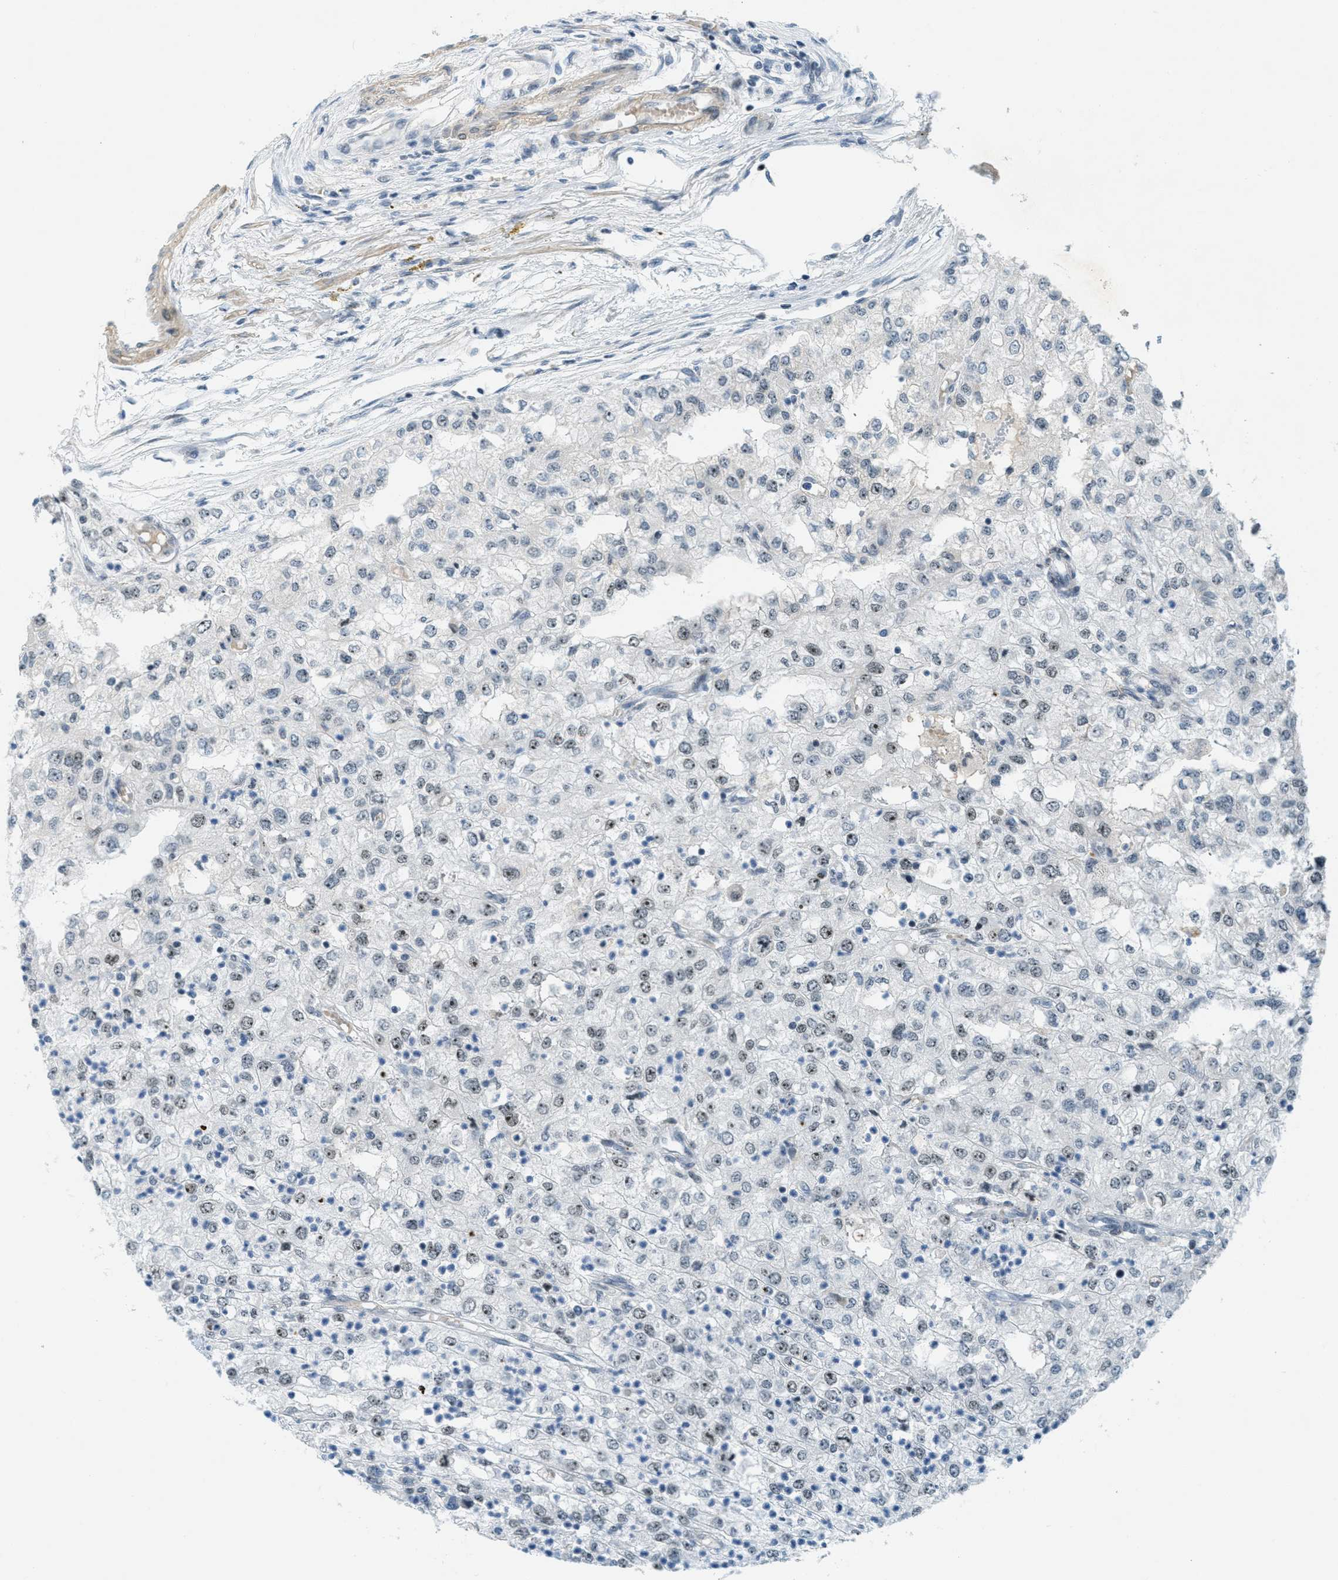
{"staining": {"intensity": "moderate", "quantity": "<25%", "location": "nuclear"}, "tissue": "renal cancer", "cell_type": "Tumor cells", "image_type": "cancer", "snomed": [{"axis": "morphology", "description": "Adenocarcinoma, NOS"}, {"axis": "topography", "description": "Kidney"}], "caption": "DAB (3,3'-diaminobenzidine) immunohistochemical staining of renal adenocarcinoma shows moderate nuclear protein staining in about <25% of tumor cells. The staining is performed using DAB (3,3'-diaminobenzidine) brown chromogen to label protein expression. The nuclei are counter-stained blue using hematoxylin.", "gene": "DDX47", "patient": {"sex": "female", "age": 54}}